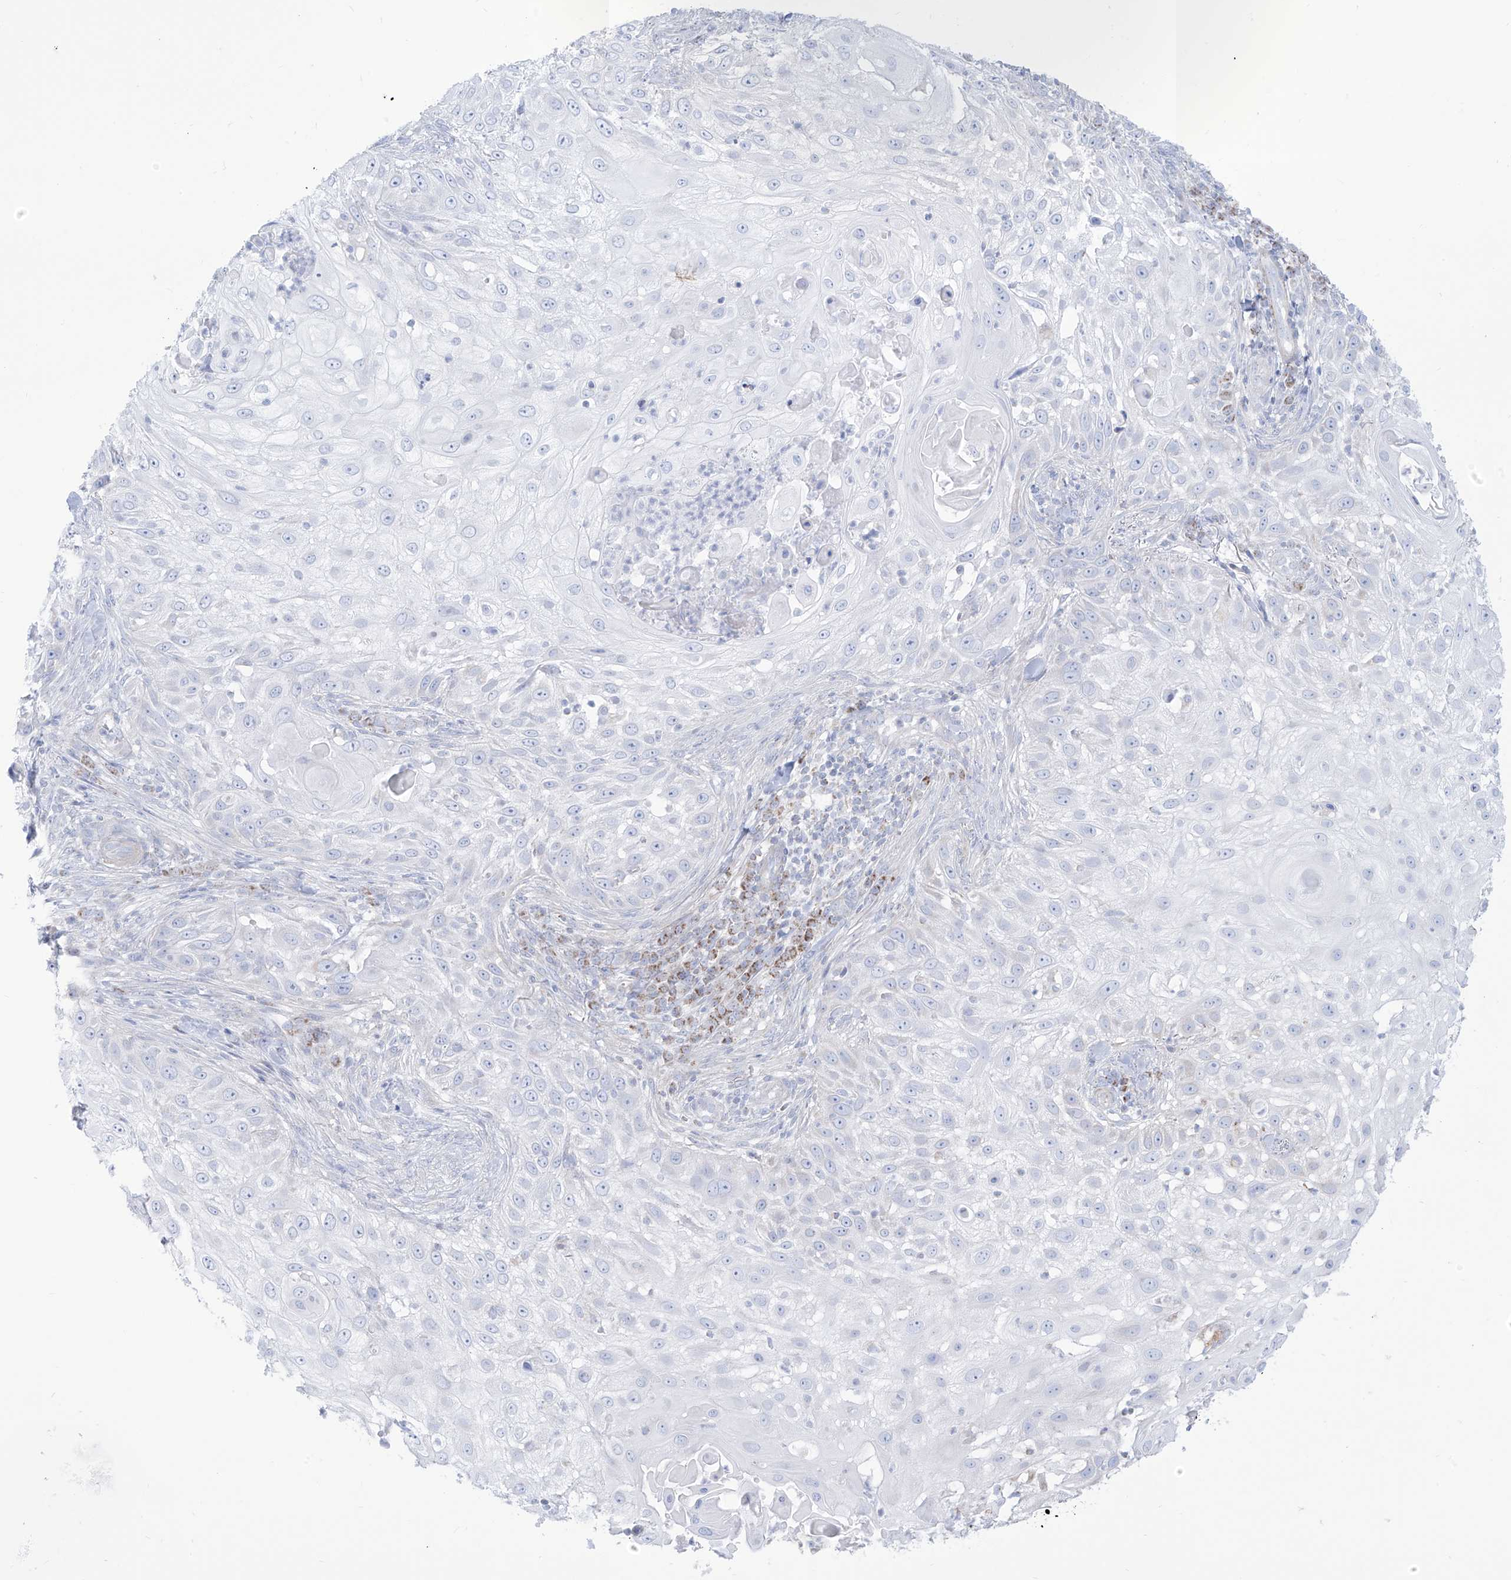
{"staining": {"intensity": "negative", "quantity": "none", "location": "none"}, "tissue": "skin cancer", "cell_type": "Tumor cells", "image_type": "cancer", "snomed": [{"axis": "morphology", "description": "Squamous cell carcinoma, NOS"}, {"axis": "topography", "description": "Skin"}], "caption": "The histopathology image demonstrates no staining of tumor cells in skin cancer.", "gene": "SLC26A3", "patient": {"sex": "female", "age": 44}}